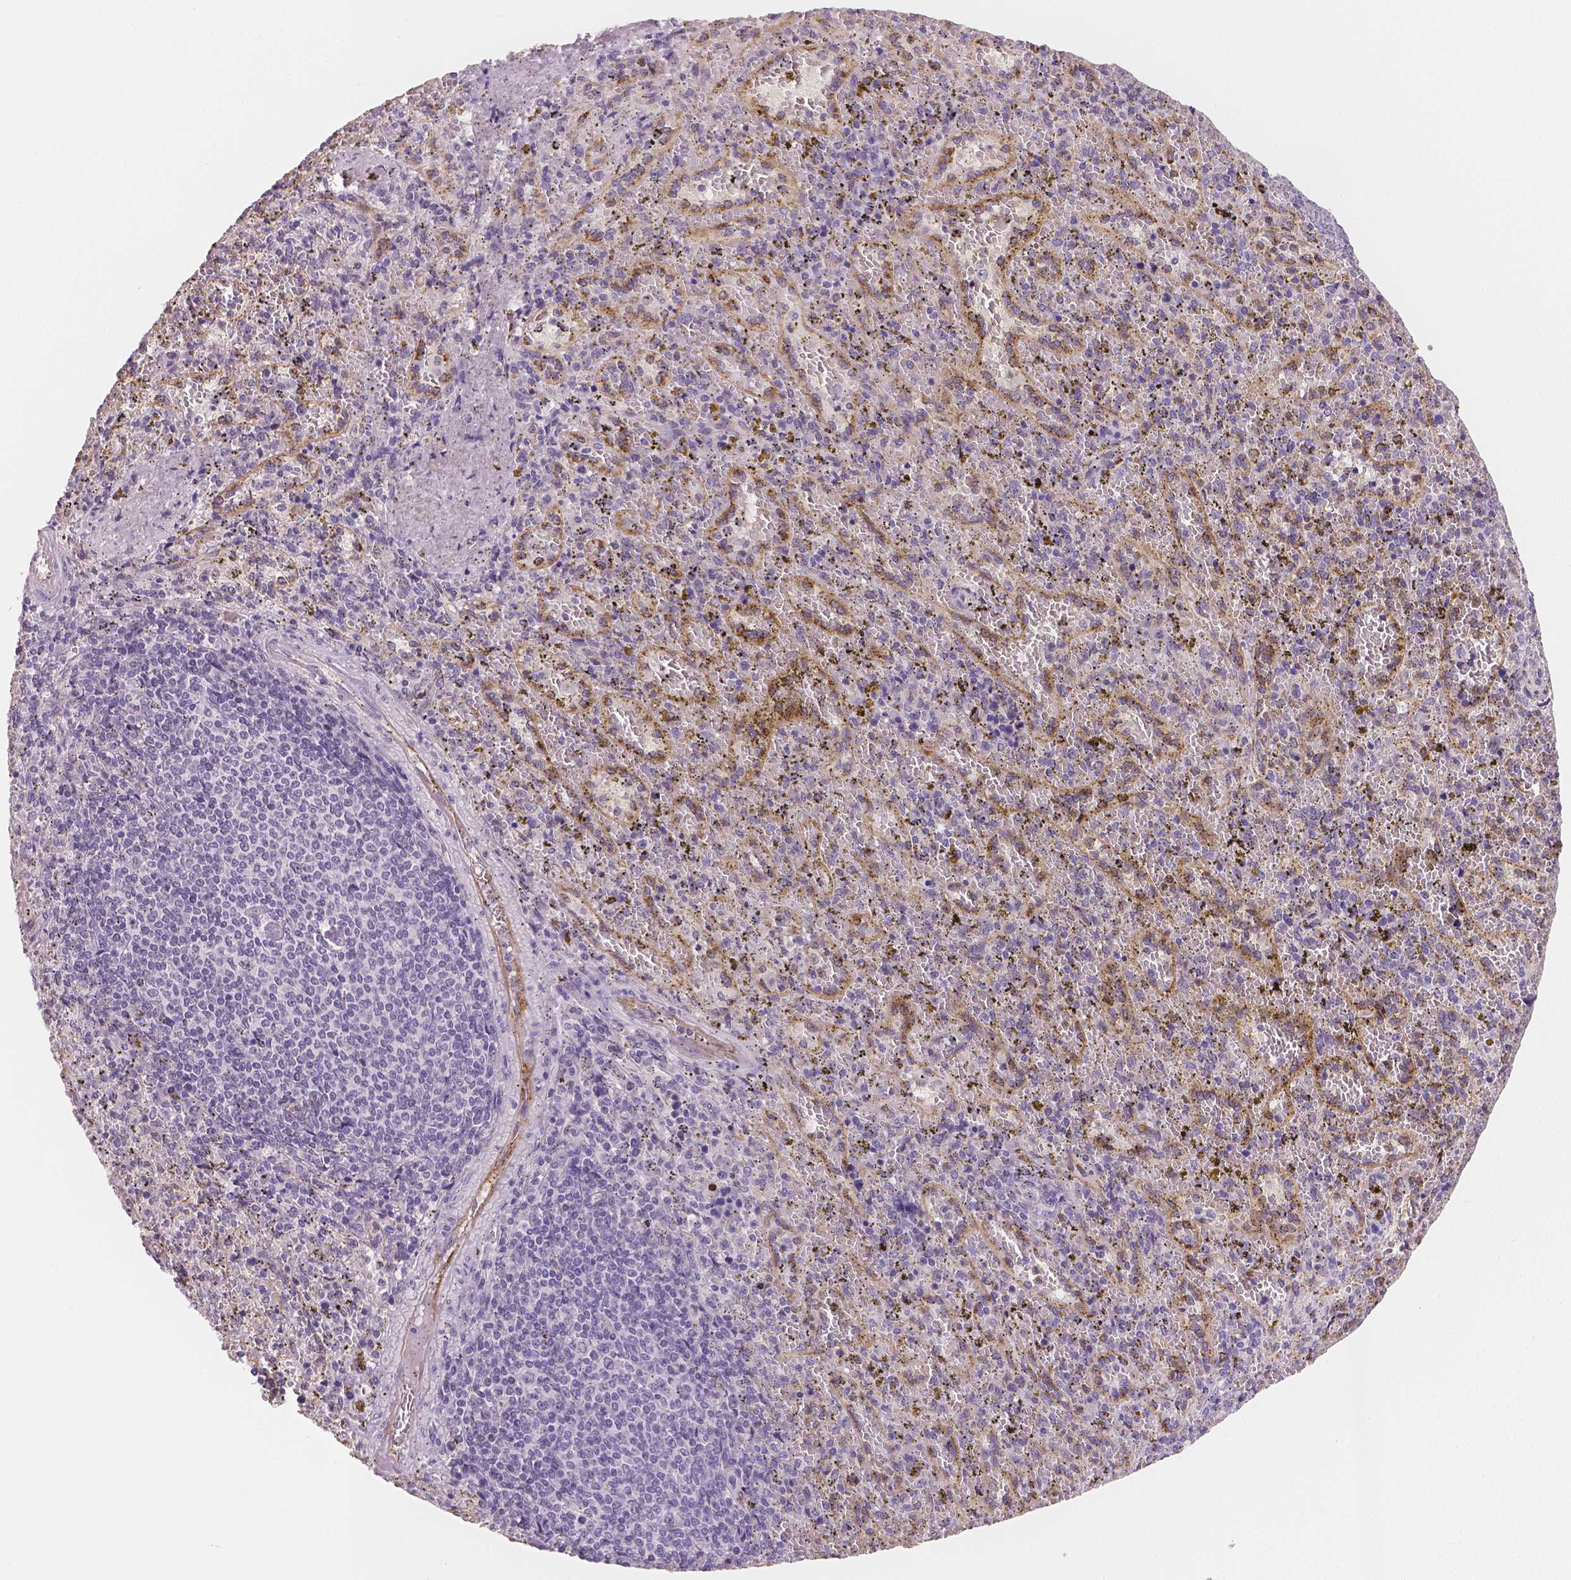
{"staining": {"intensity": "negative", "quantity": "none", "location": "none"}, "tissue": "spleen", "cell_type": "Cells in red pulp", "image_type": "normal", "snomed": [{"axis": "morphology", "description": "Normal tissue, NOS"}, {"axis": "topography", "description": "Spleen"}], "caption": "An immunohistochemistry photomicrograph of unremarkable spleen is shown. There is no staining in cells in red pulp of spleen.", "gene": "TSPAN7", "patient": {"sex": "female", "age": 50}}